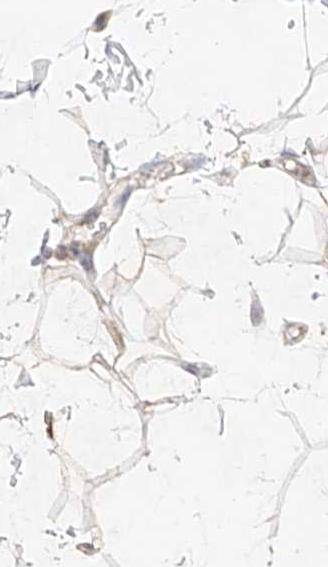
{"staining": {"intensity": "weak", "quantity": "25%-75%", "location": "cytoplasmic/membranous"}, "tissue": "adipose tissue", "cell_type": "Adipocytes", "image_type": "normal", "snomed": [{"axis": "morphology", "description": "Normal tissue, NOS"}, {"axis": "topography", "description": "Soft tissue"}], "caption": "This histopathology image demonstrates normal adipose tissue stained with immunohistochemistry to label a protein in brown. The cytoplasmic/membranous of adipocytes show weak positivity for the protein. Nuclei are counter-stained blue.", "gene": "APIP", "patient": {"sex": "male", "age": 72}}